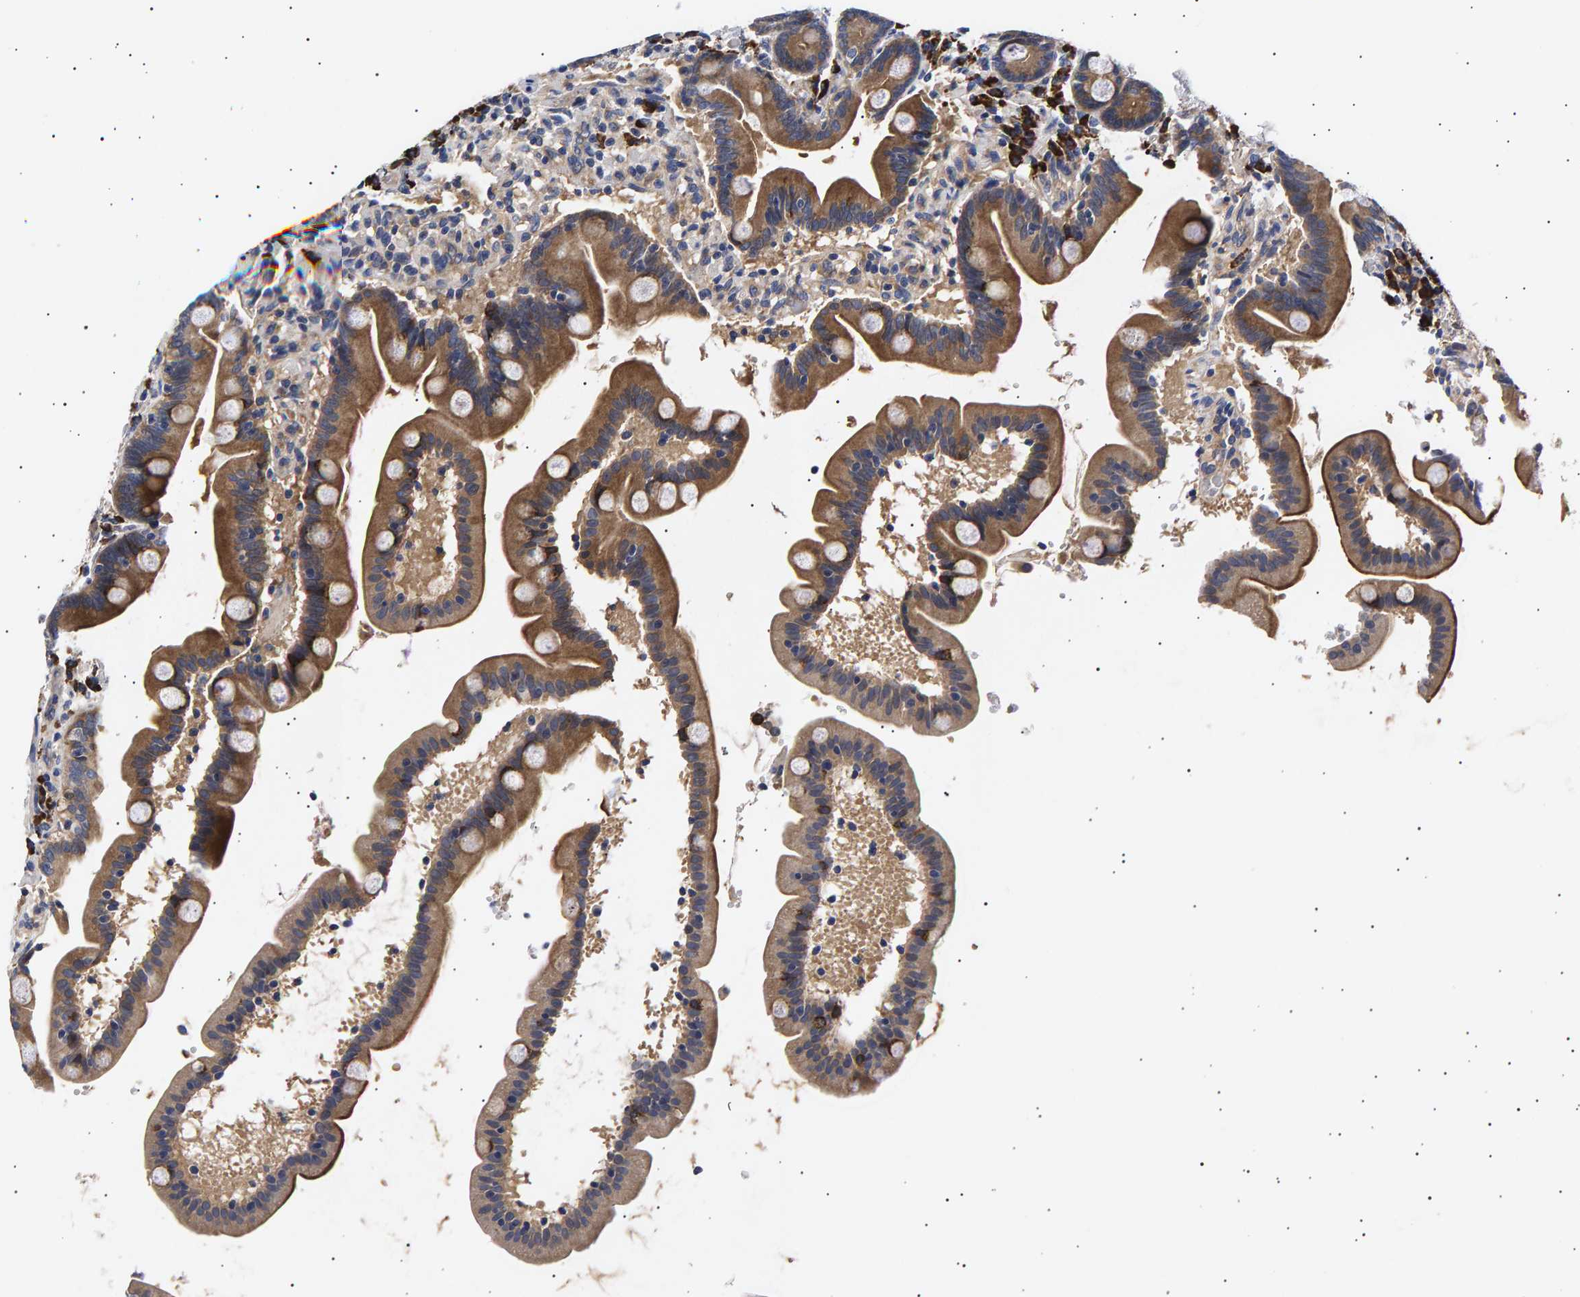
{"staining": {"intensity": "moderate", "quantity": ">75%", "location": "cytoplasmic/membranous"}, "tissue": "duodenum", "cell_type": "Glandular cells", "image_type": "normal", "snomed": [{"axis": "morphology", "description": "Normal tissue, NOS"}, {"axis": "topography", "description": "Duodenum"}], "caption": "Immunohistochemistry (IHC) staining of normal duodenum, which reveals medium levels of moderate cytoplasmic/membranous positivity in approximately >75% of glandular cells indicating moderate cytoplasmic/membranous protein positivity. The staining was performed using DAB (3,3'-diaminobenzidine) (brown) for protein detection and nuclei were counterstained in hematoxylin (blue).", "gene": "ANKRD40", "patient": {"sex": "male", "age": 54}}